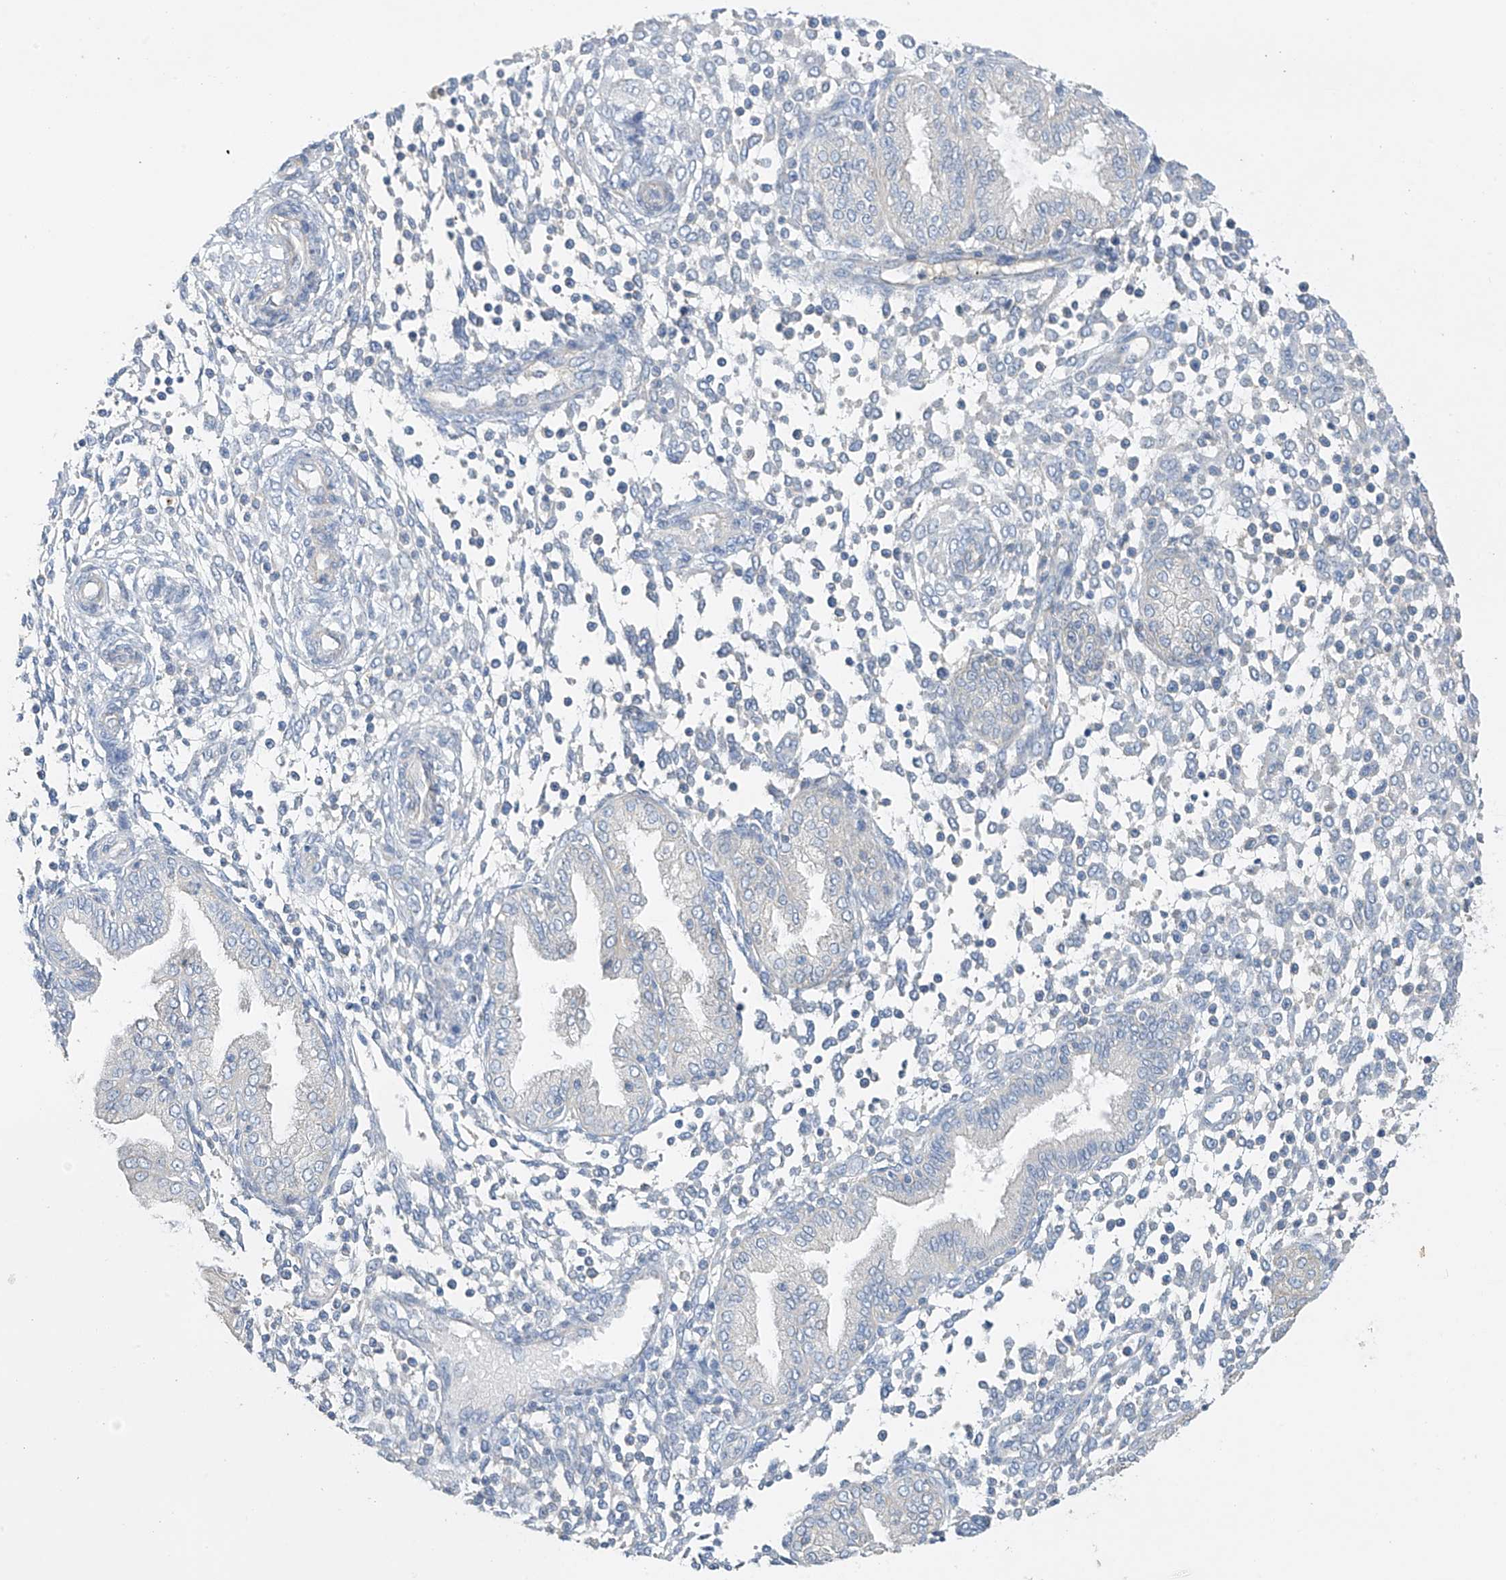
{"staining": {"intensity": "negative", "quantity": "none", "location": "none"}, "tissue": "endometrium", "cell_type": "Cells in endometrial stroma", "image_type": "normal", "snomed": [{"axis": "morphology", "description": "Normal tissue, NOS"}, {"axis": "topography", "description": "Endometrium"}], "caption": "Immunohistochemical staining of benign human endometrium shows no significant positivity in cells in endometrial stroma.", "gene": "PRSS12", "patient": {"sex": "female", "age": 53}}